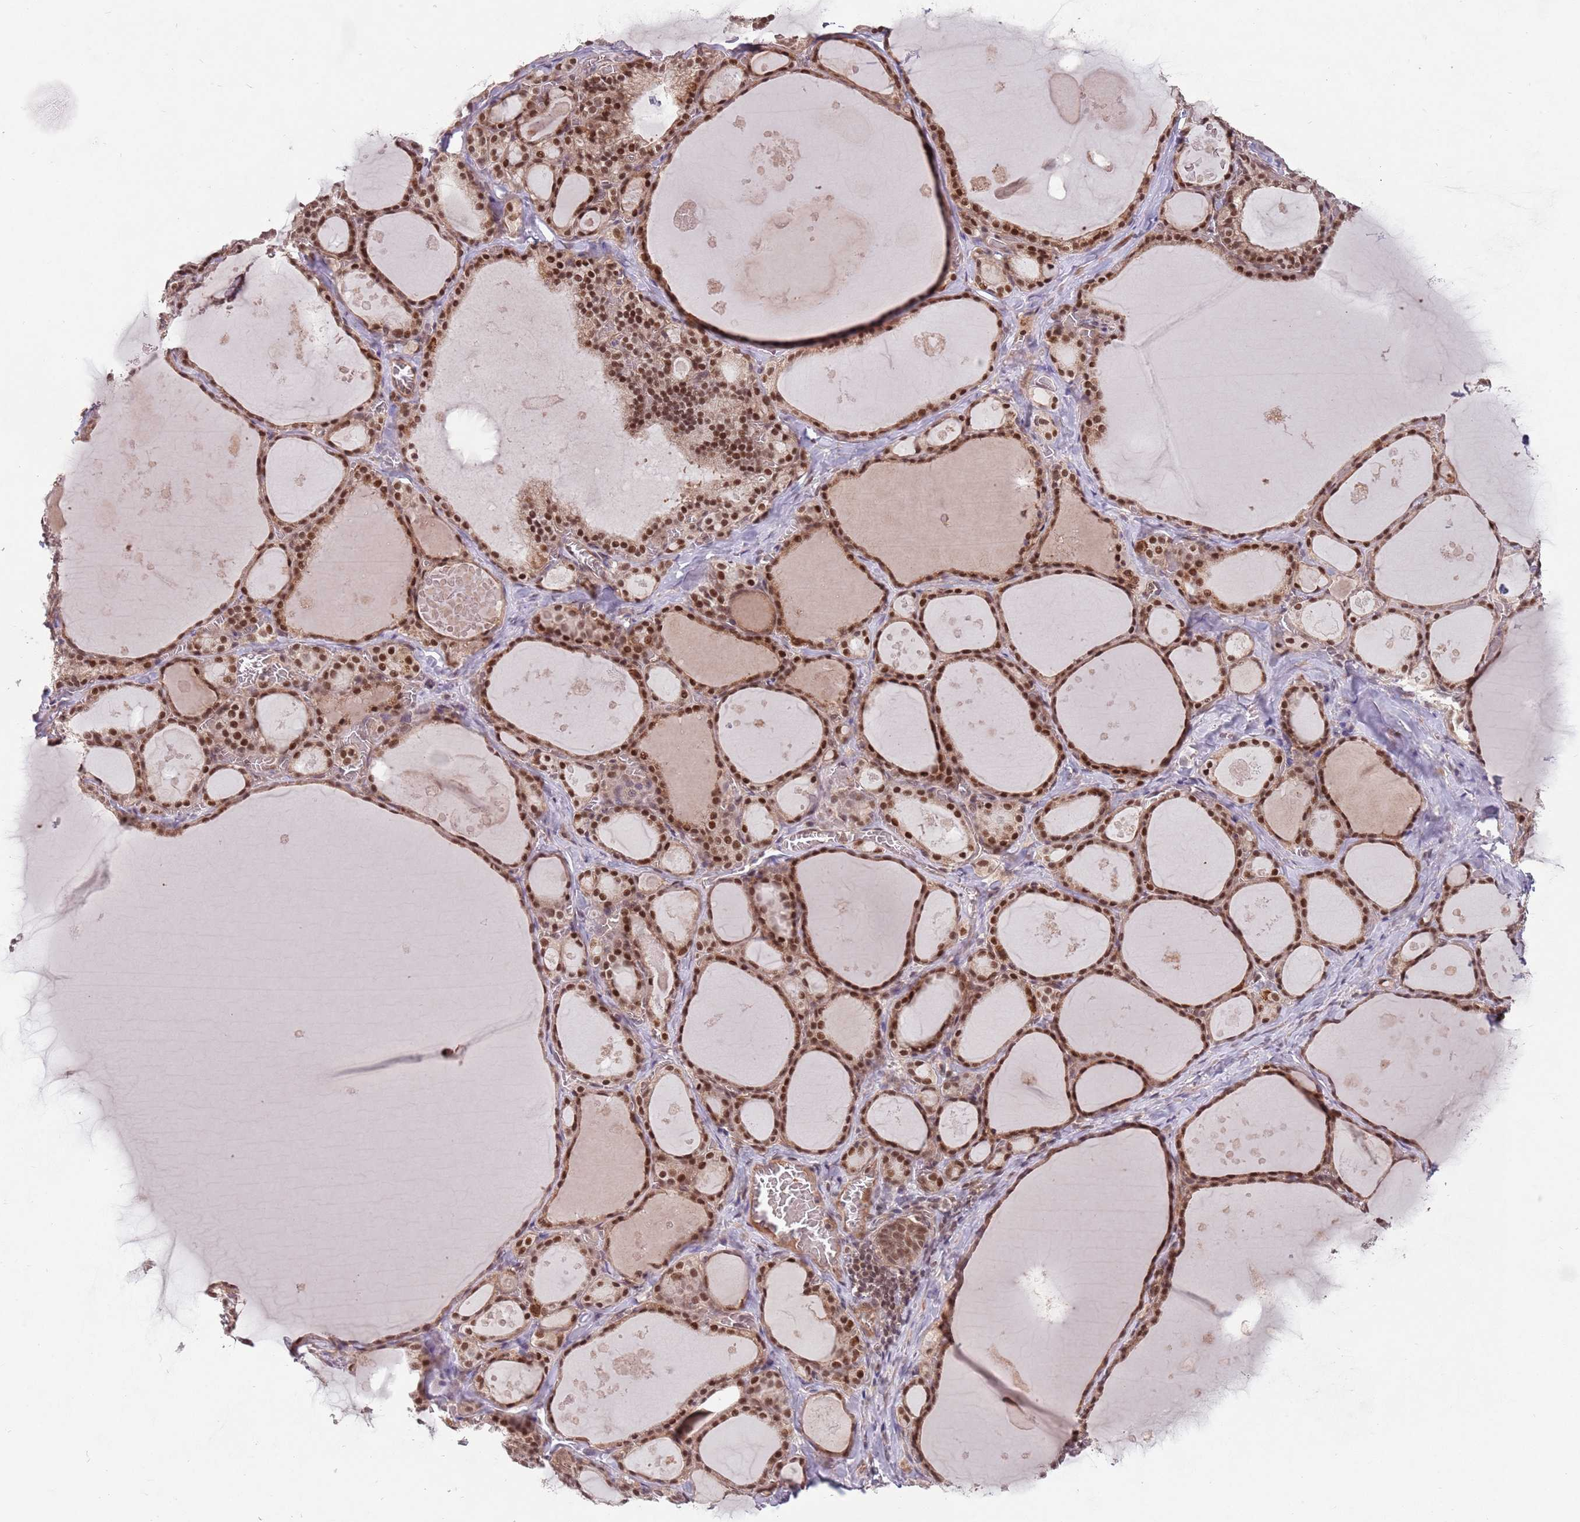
{"staining": {"intensity": "strong", "quantity": ">75%", "location": "cytoplasmic/membranous,nuclear"}, "tissue": "thyroid gland", "cell_type": "Glandular cells", "image_type": "normal", "snomed": [{"axis": "morphology", "description": "Normal tissue, NOS"}, {"axis": "topography", "description": "Thyroid gland"}], "caption": "This is a photomicrograph of immunohistochemistry (IHC) staining of benign thyroid gland, which shows strong expression in the cytoplasmic/membranous,nuclear of glandular cells.", "gene": "SUDS3", "patient": {"sex": "male", "age": 56}}